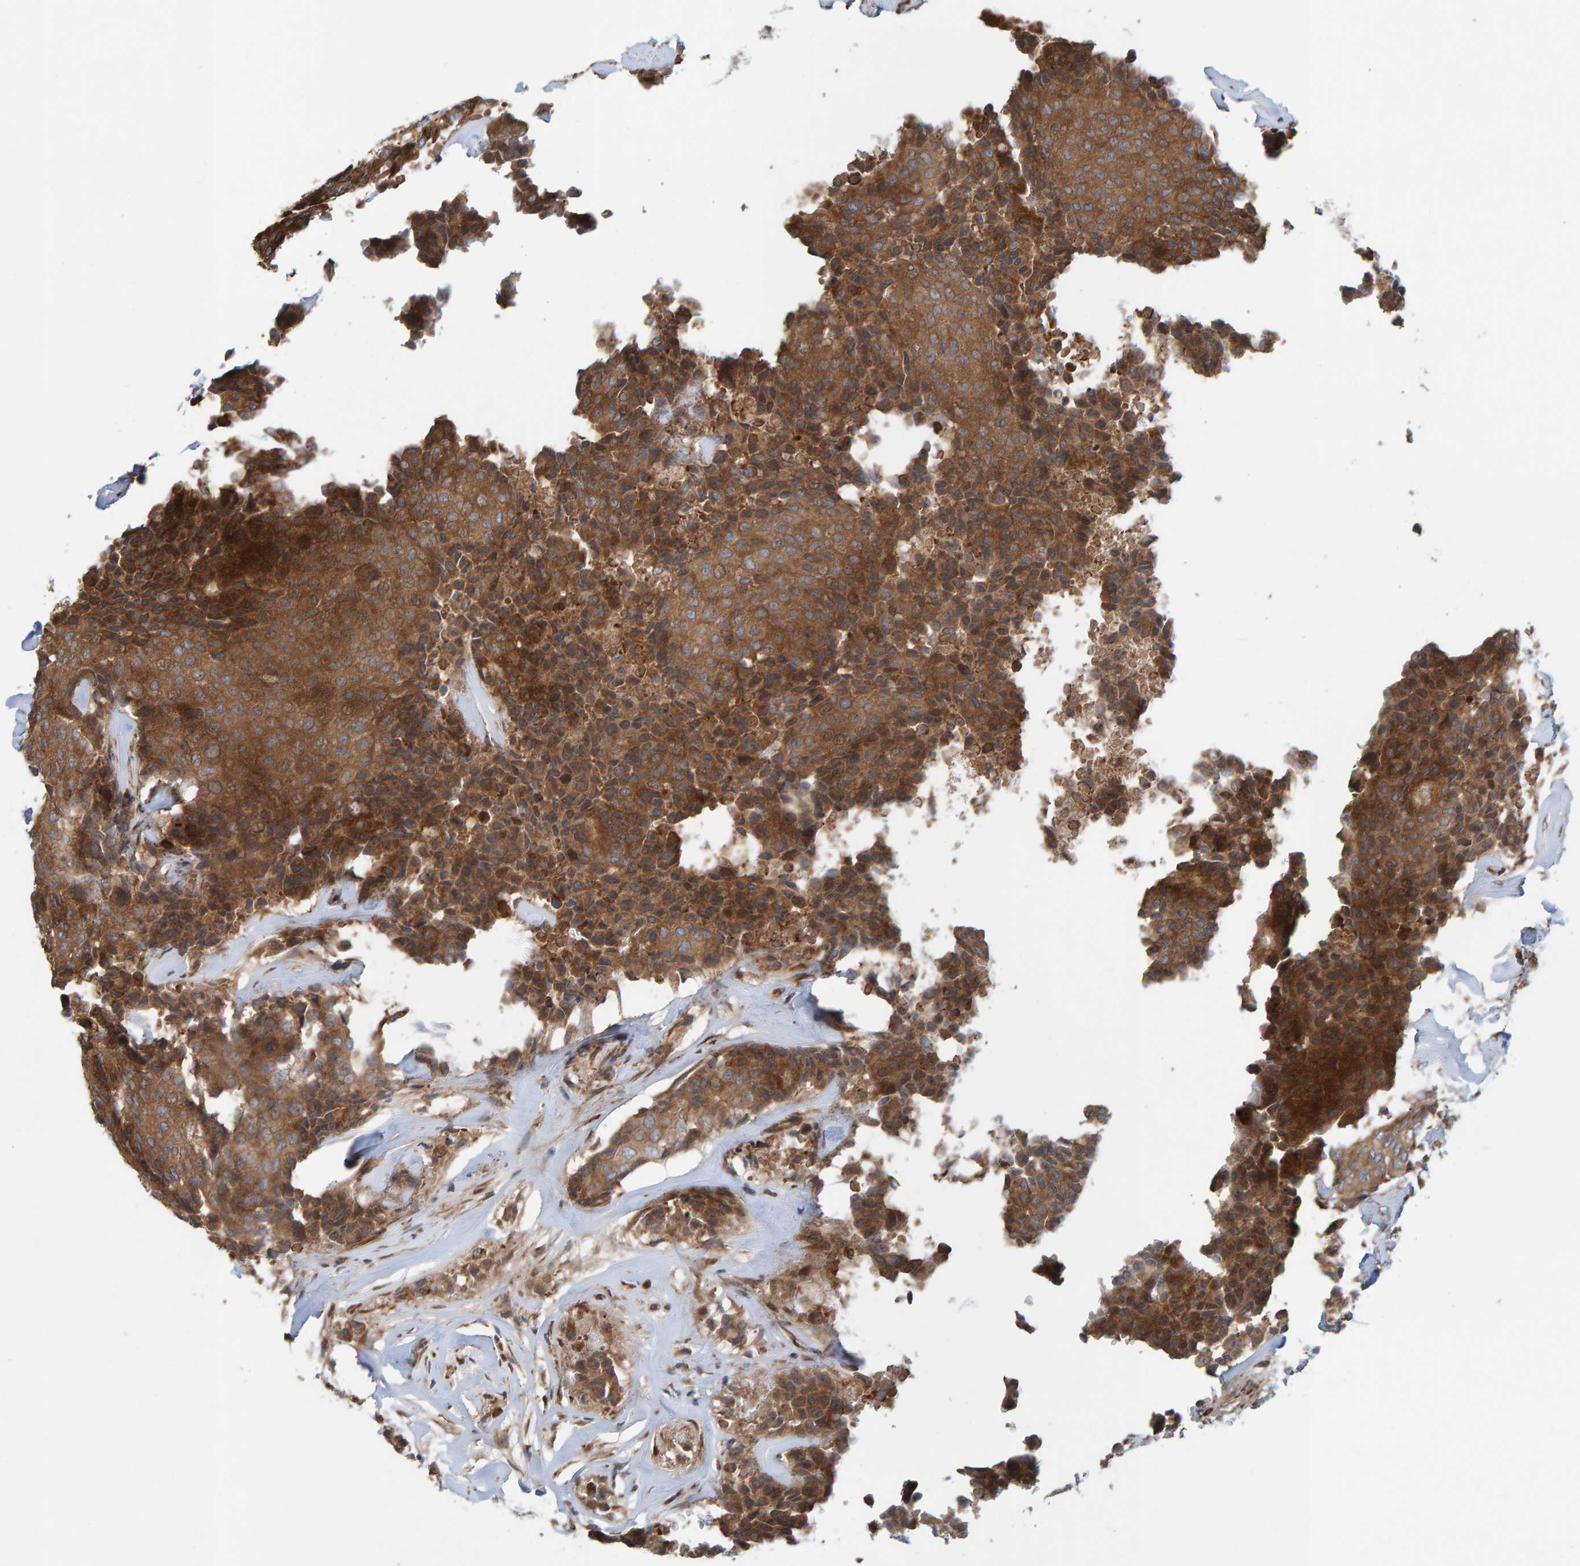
{"staining": {"intensity": "moderate", "quantity": ">75%", "location": "cytoplasmic/membranous"}, "tissue": "breast cancer", "cell_type": "Tumor cells", "image_type": "cancer", "snomed": [{"axis": "morphology", "description": "Duct carcinoma"}, {"axis": "topography", "description": "Breast"}], "caption": "Immunohistochemistry of breast infiltrating ductal carcinoma displays medium levels of moderate cytoplasmic/membranous staining in approximately >75% of tumor cells.", "gene": "KIAA0753", "patient": {"sex": "female", "age": 75}}